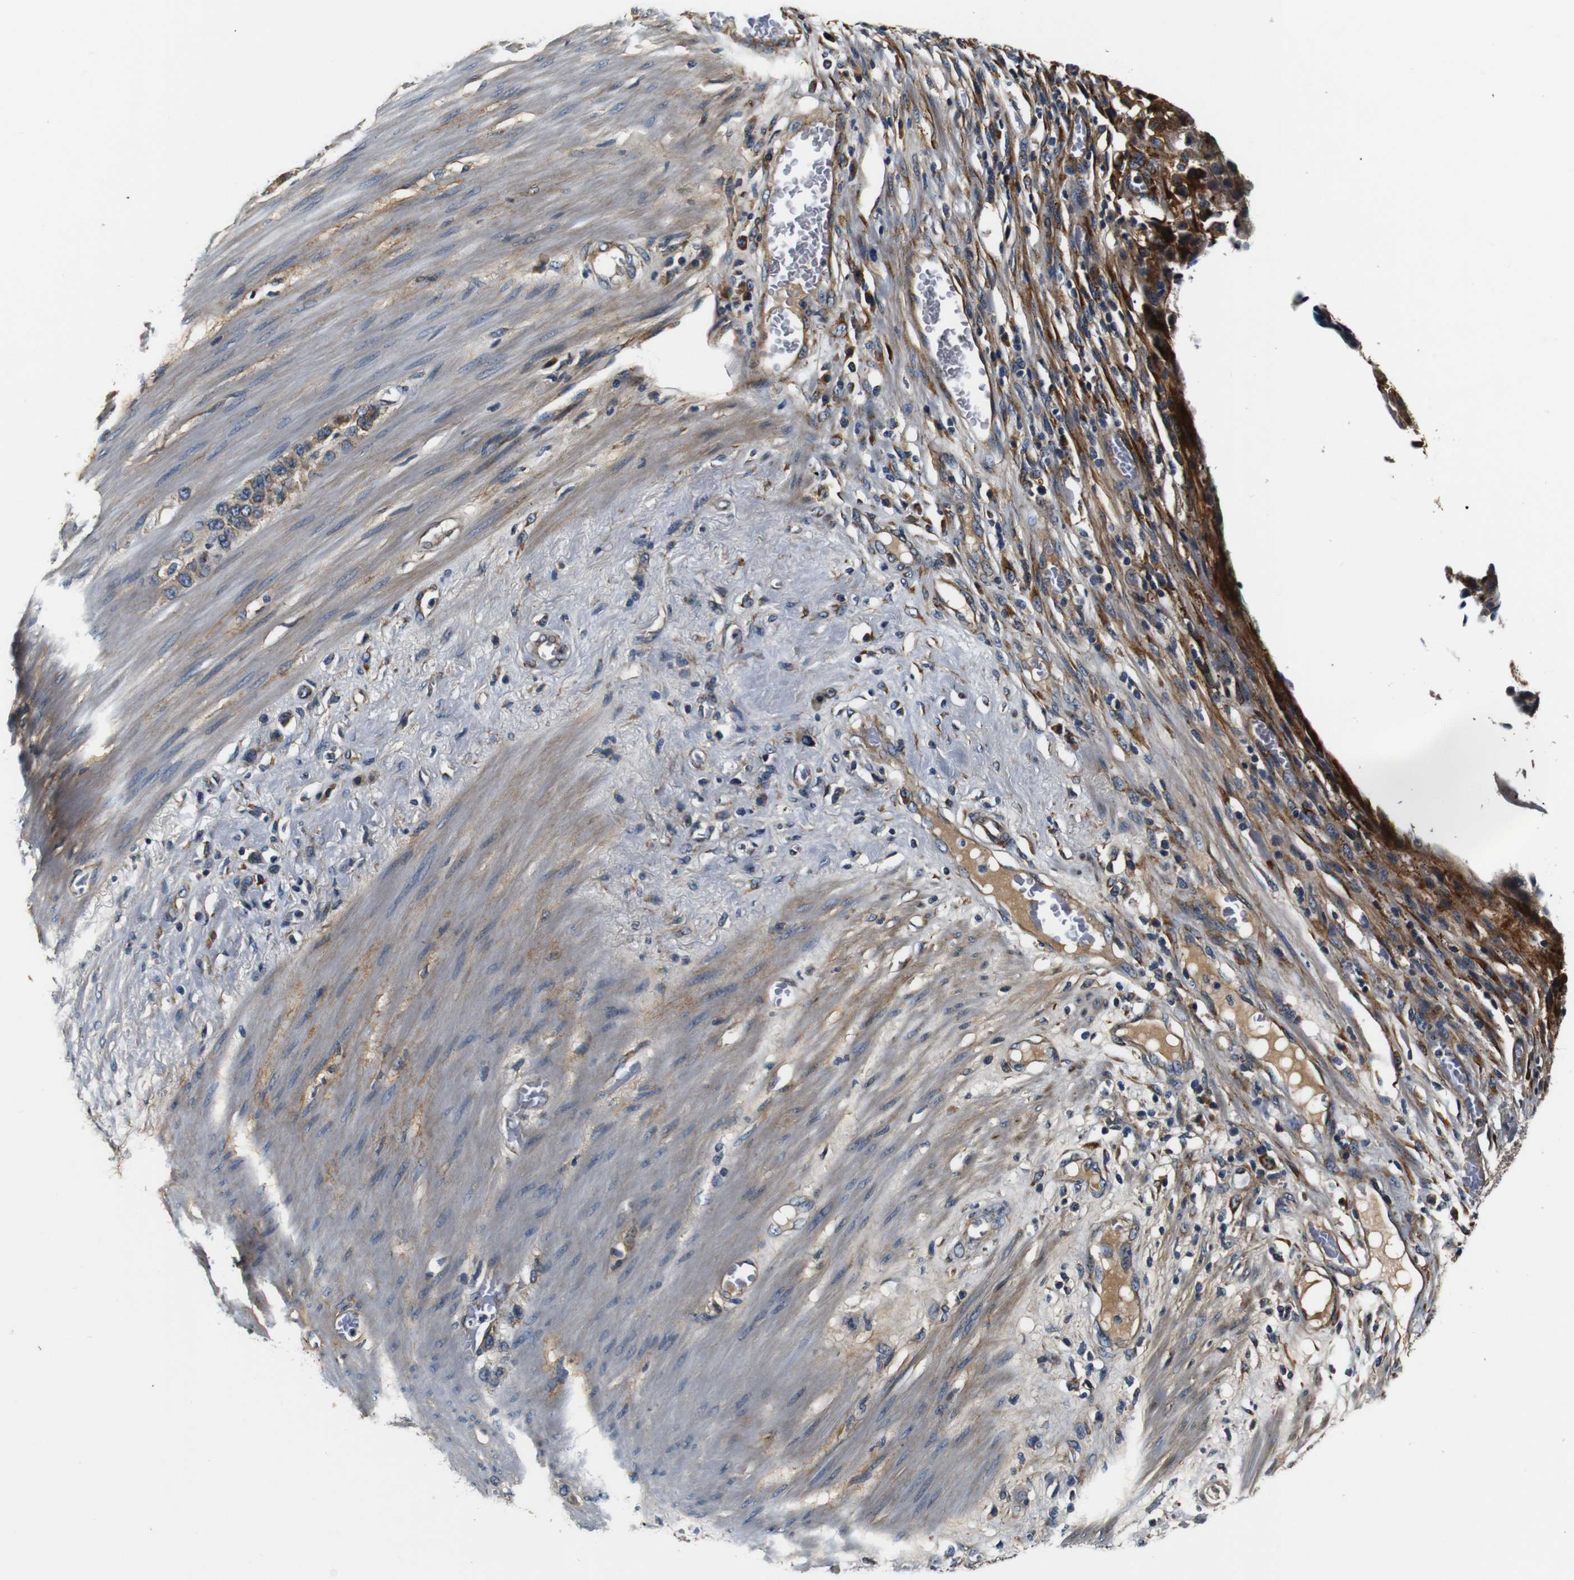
{"staining": {"intensity": "moderate", "quantity": ">75%", "location": "cytoplasmic/membranous"}, "tissue": "stomach cancer", "cell_type": "Tumor cells", "image_type": "cancer", "snomed": [{"axis": "morphology", "description": "Adenocarcinoma, NOS"}, {"axis": "morphology", "description": "Adenocarcinoma, High grade"}, {"axis": "topography", "description": "Stomach, upper"}, {"axis": "topography", "description": "Stomach, lower"}], "caption": "High-power microscopy captured an immunohistochemistry histopathology image of adenocarcinoma (stomach), revealing moderate cytoplasmic/membranous staining in approximately >75% of tumor cells.", "gene": "COL1A1", "patient": {"sex": "female", "age": 65}}